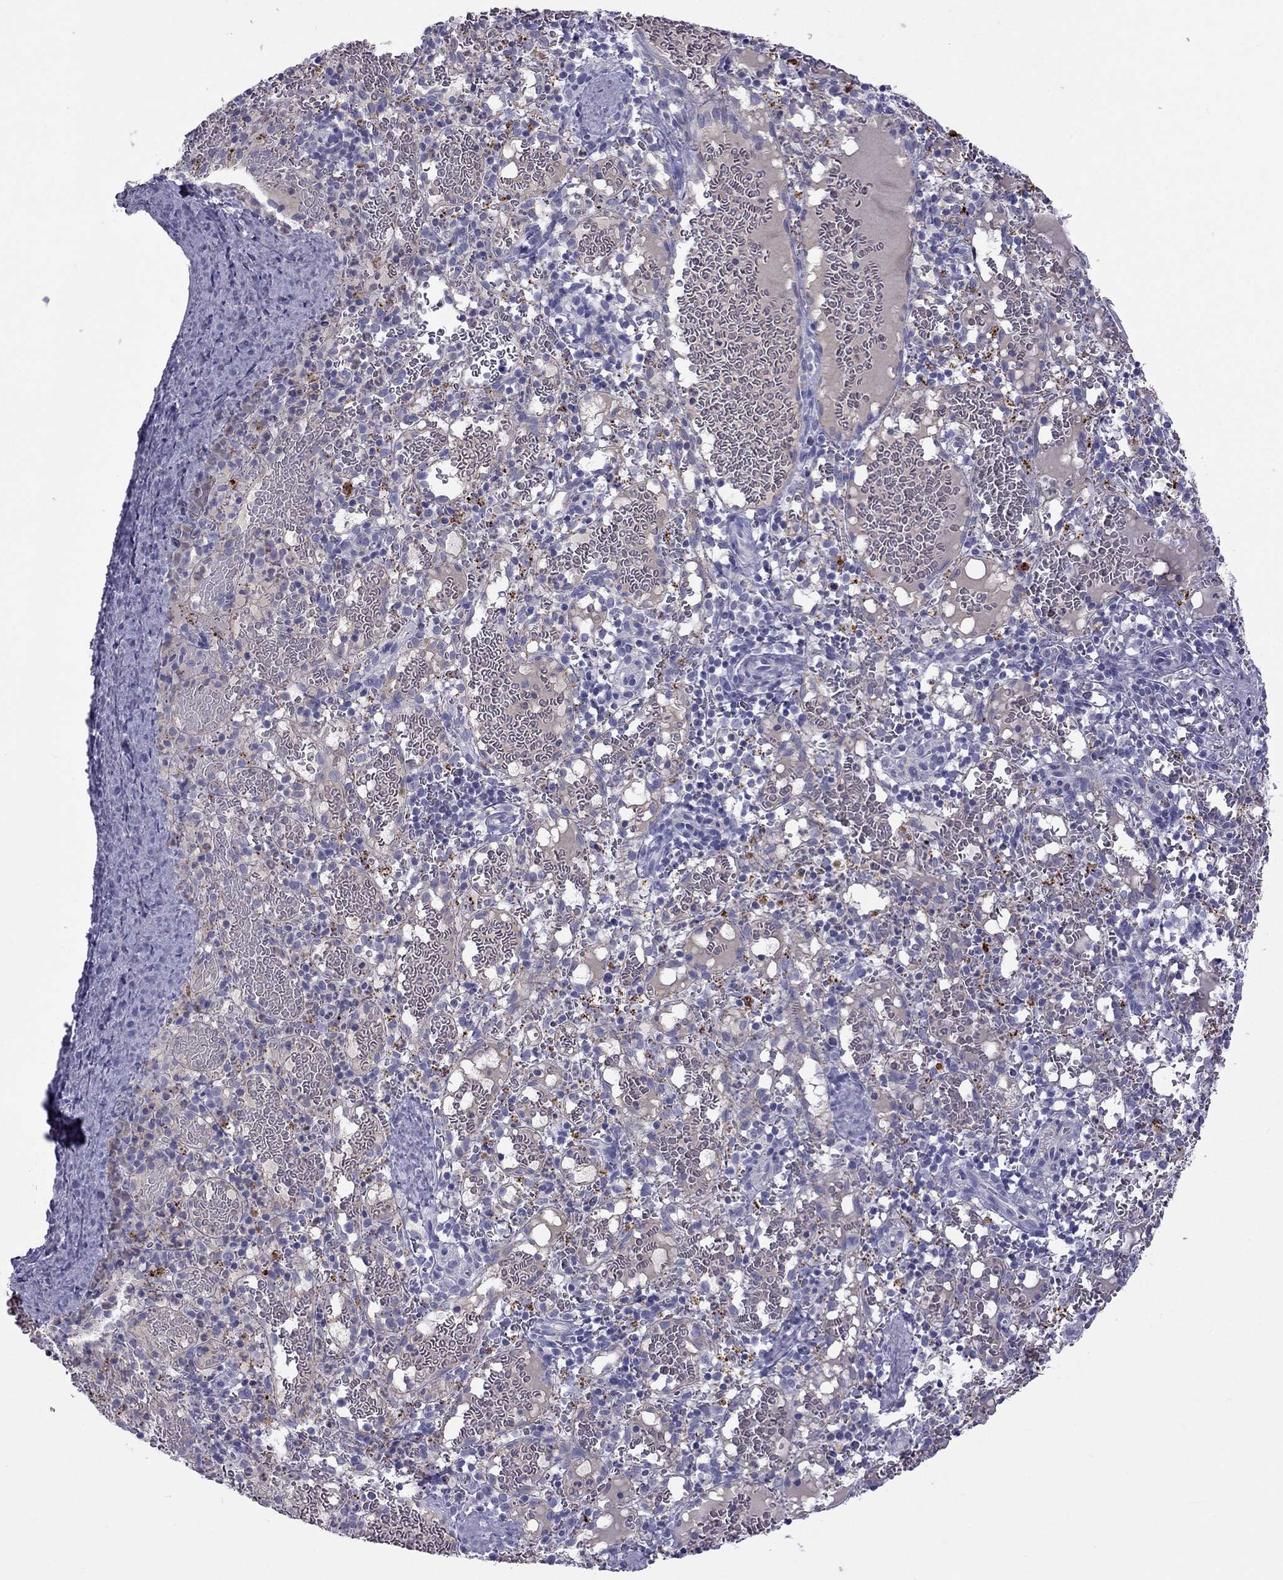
{"staining": {"intensity": "negative", "quantity": "none", "location": "none"}, "tissue": "spleen", "cell_type": "Cells in red pulp", "image_type": "normal", "snomed": [{"axis": "morphology", "description": "Normal tissue, NOS"}, {"axis": "topography", "description": "Spleen"}], "caption": "The image exhibits no significant positivity in cells in red pulp of spleen. The staining is performed using DAB (3,3'-diaminobenzidine) brown chromogen with nuclei counter-stained in using hematoxylin.", "gene": "STOML3", "patient": {"sex": "male", "age": 11}}